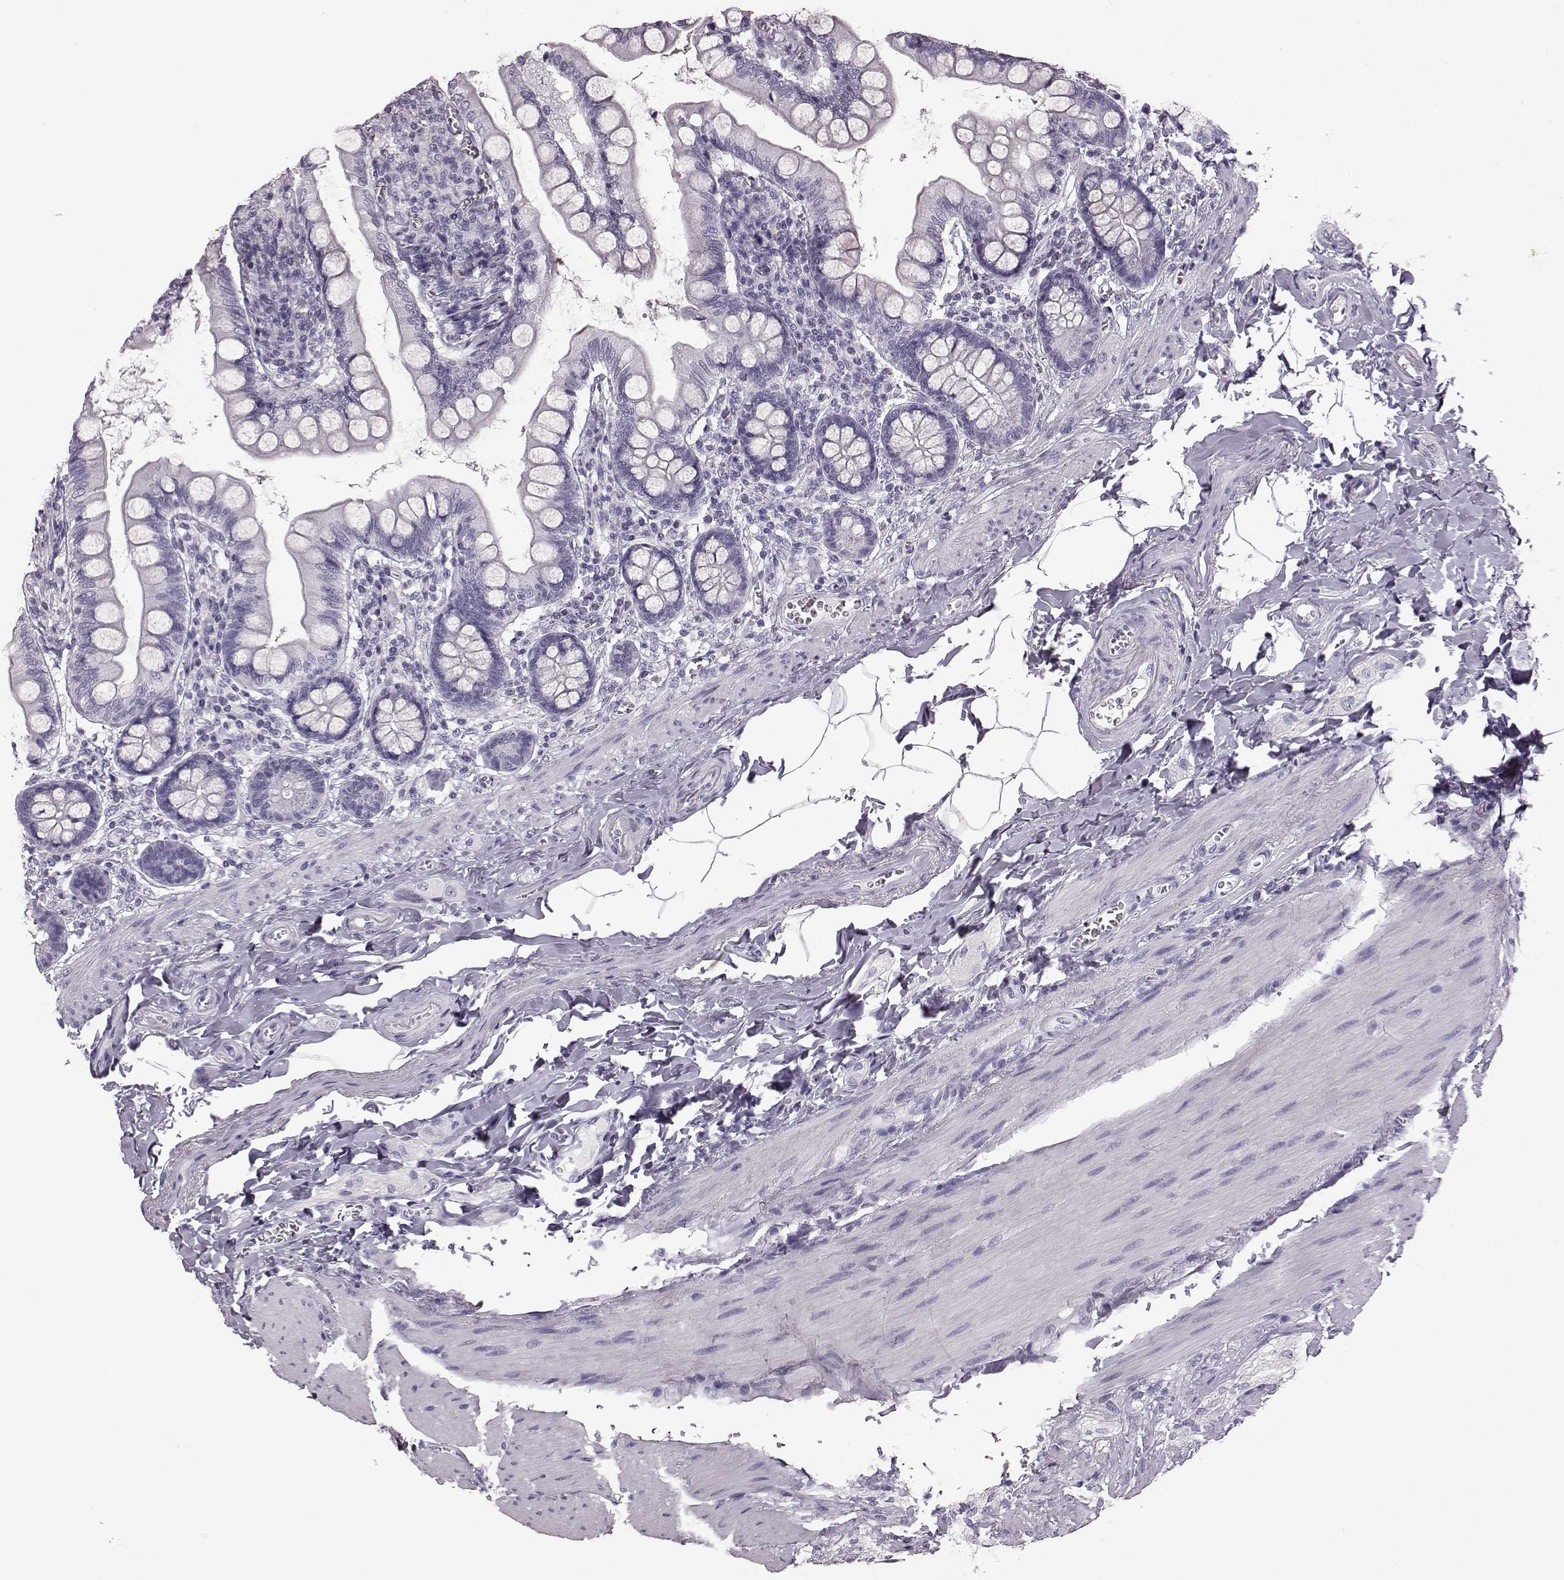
{"staining": {"intensity": "negative", "quantity": "none", "location": "none"}, "tissue": "small intestine", "cell_type": "Glandular cells", "image_type": "normal", "snomed": [{"axis": "morphology", "description": "Normal tissue, NOS"}, {"axis": "topography", "description": "Small intestine"}], "caption": "Glandular cells show no significant protein positivity in benign small intestine.", "gene": "AIPL1", "patient": {"sex": "female", "age": 56}}